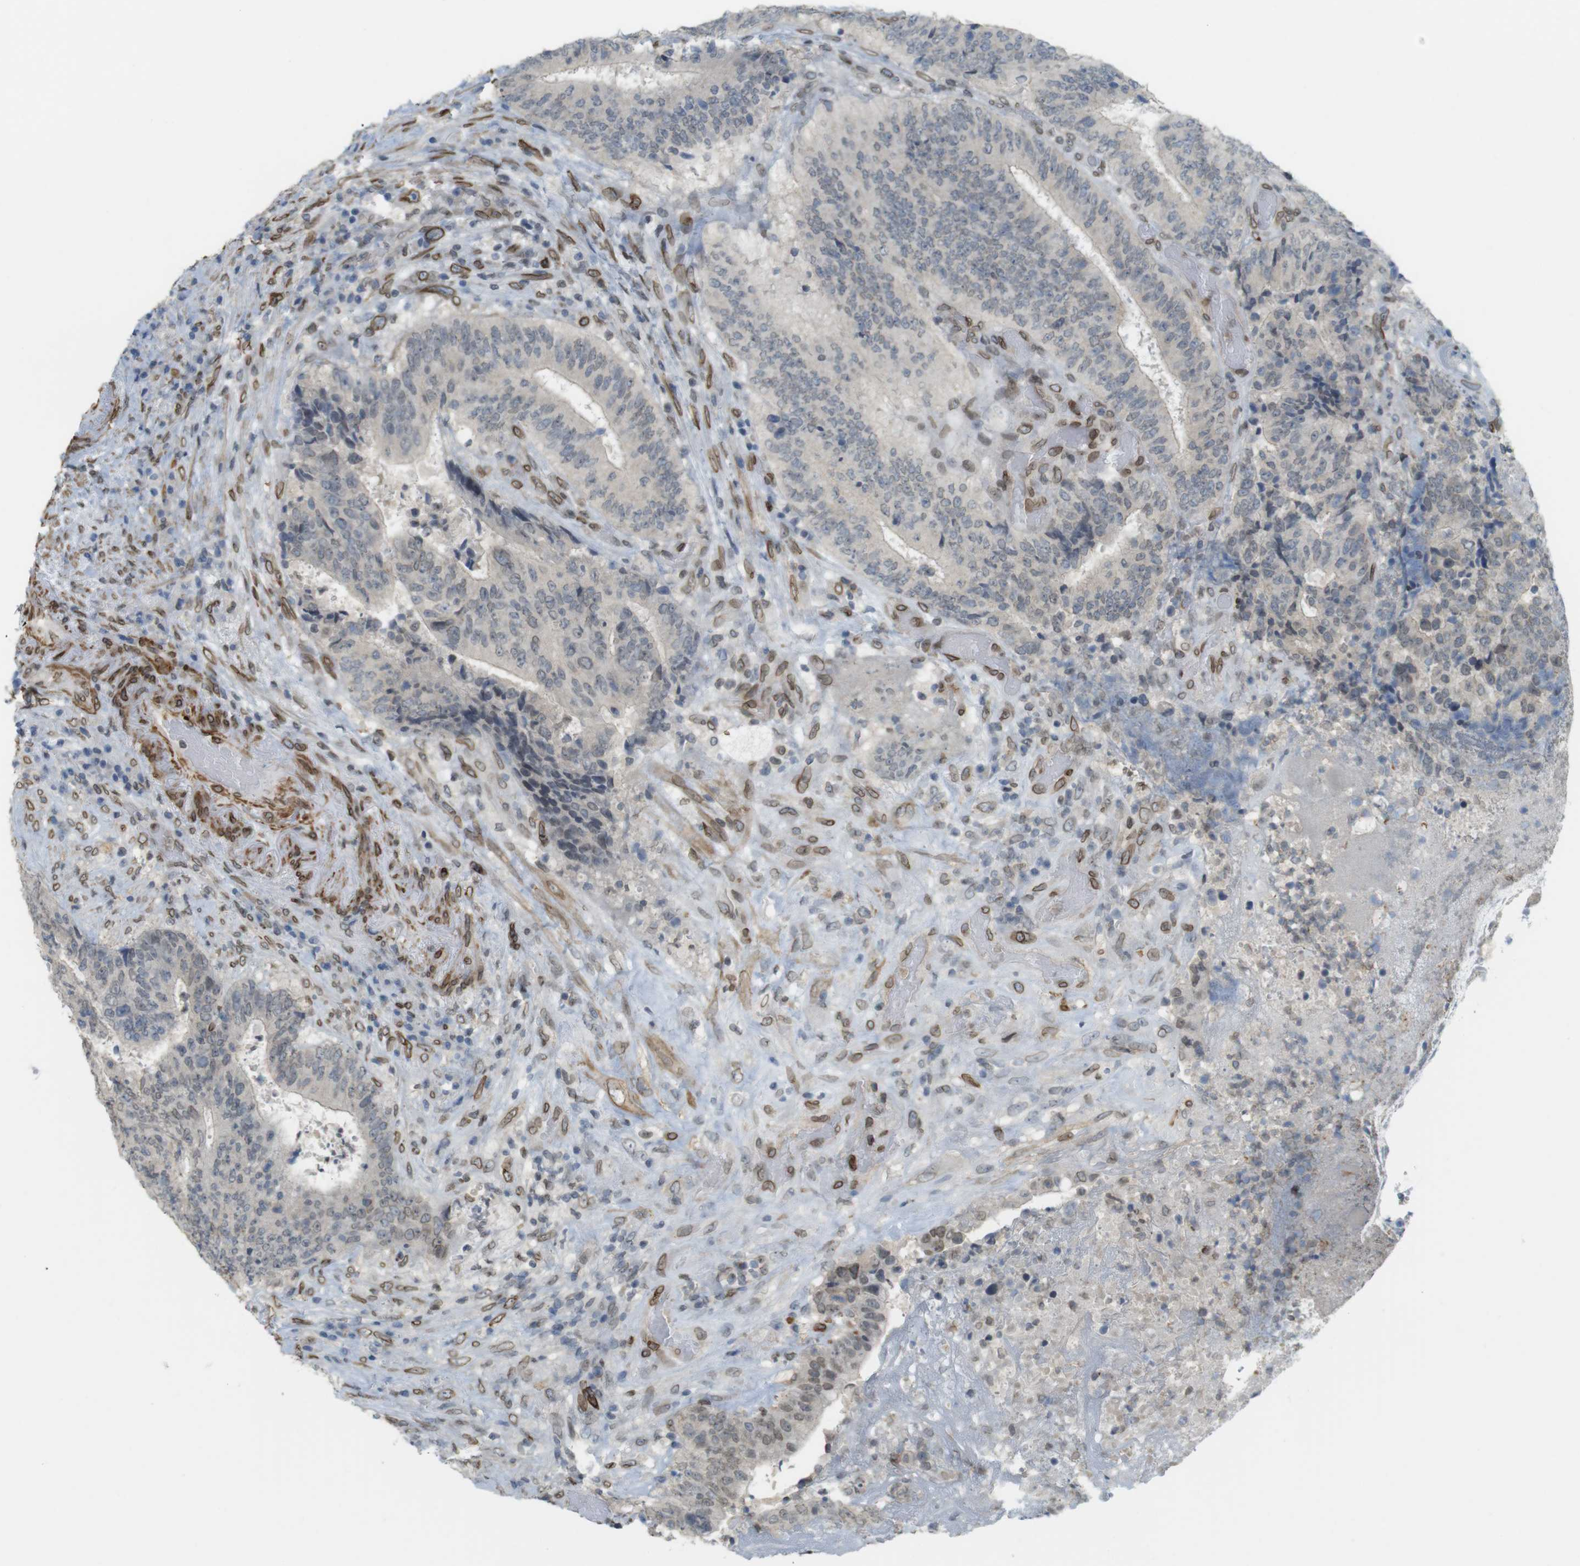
{"staining": {"intensity": "weak", "quantity": "<25%", "location": "cytoplasmic/membranous,nuclear"}, "tissue": "colorectal cancer", "cell_type": "Tumor cells", "image_type": "cancer", "snomed": [{"axis": "morphology", "description": "Adenocarcinoma, NOS"}, {"axis": "topography", "description": "Rectum"}], "caption": "This is a micrograph of immunohistochemistry staining of colorectal cancer (adenocarcinoma), which shows no positivity in tumor cells. The staining was performed using DAB (3,3'-diaminobenzidine) to visualize the protein expression in brown, while the nuclei were stained in blue with hematoxylin (Magnification: 20x).", "gene": "ARL6IP6", "patient": {"sex": "male", "age": 72}}